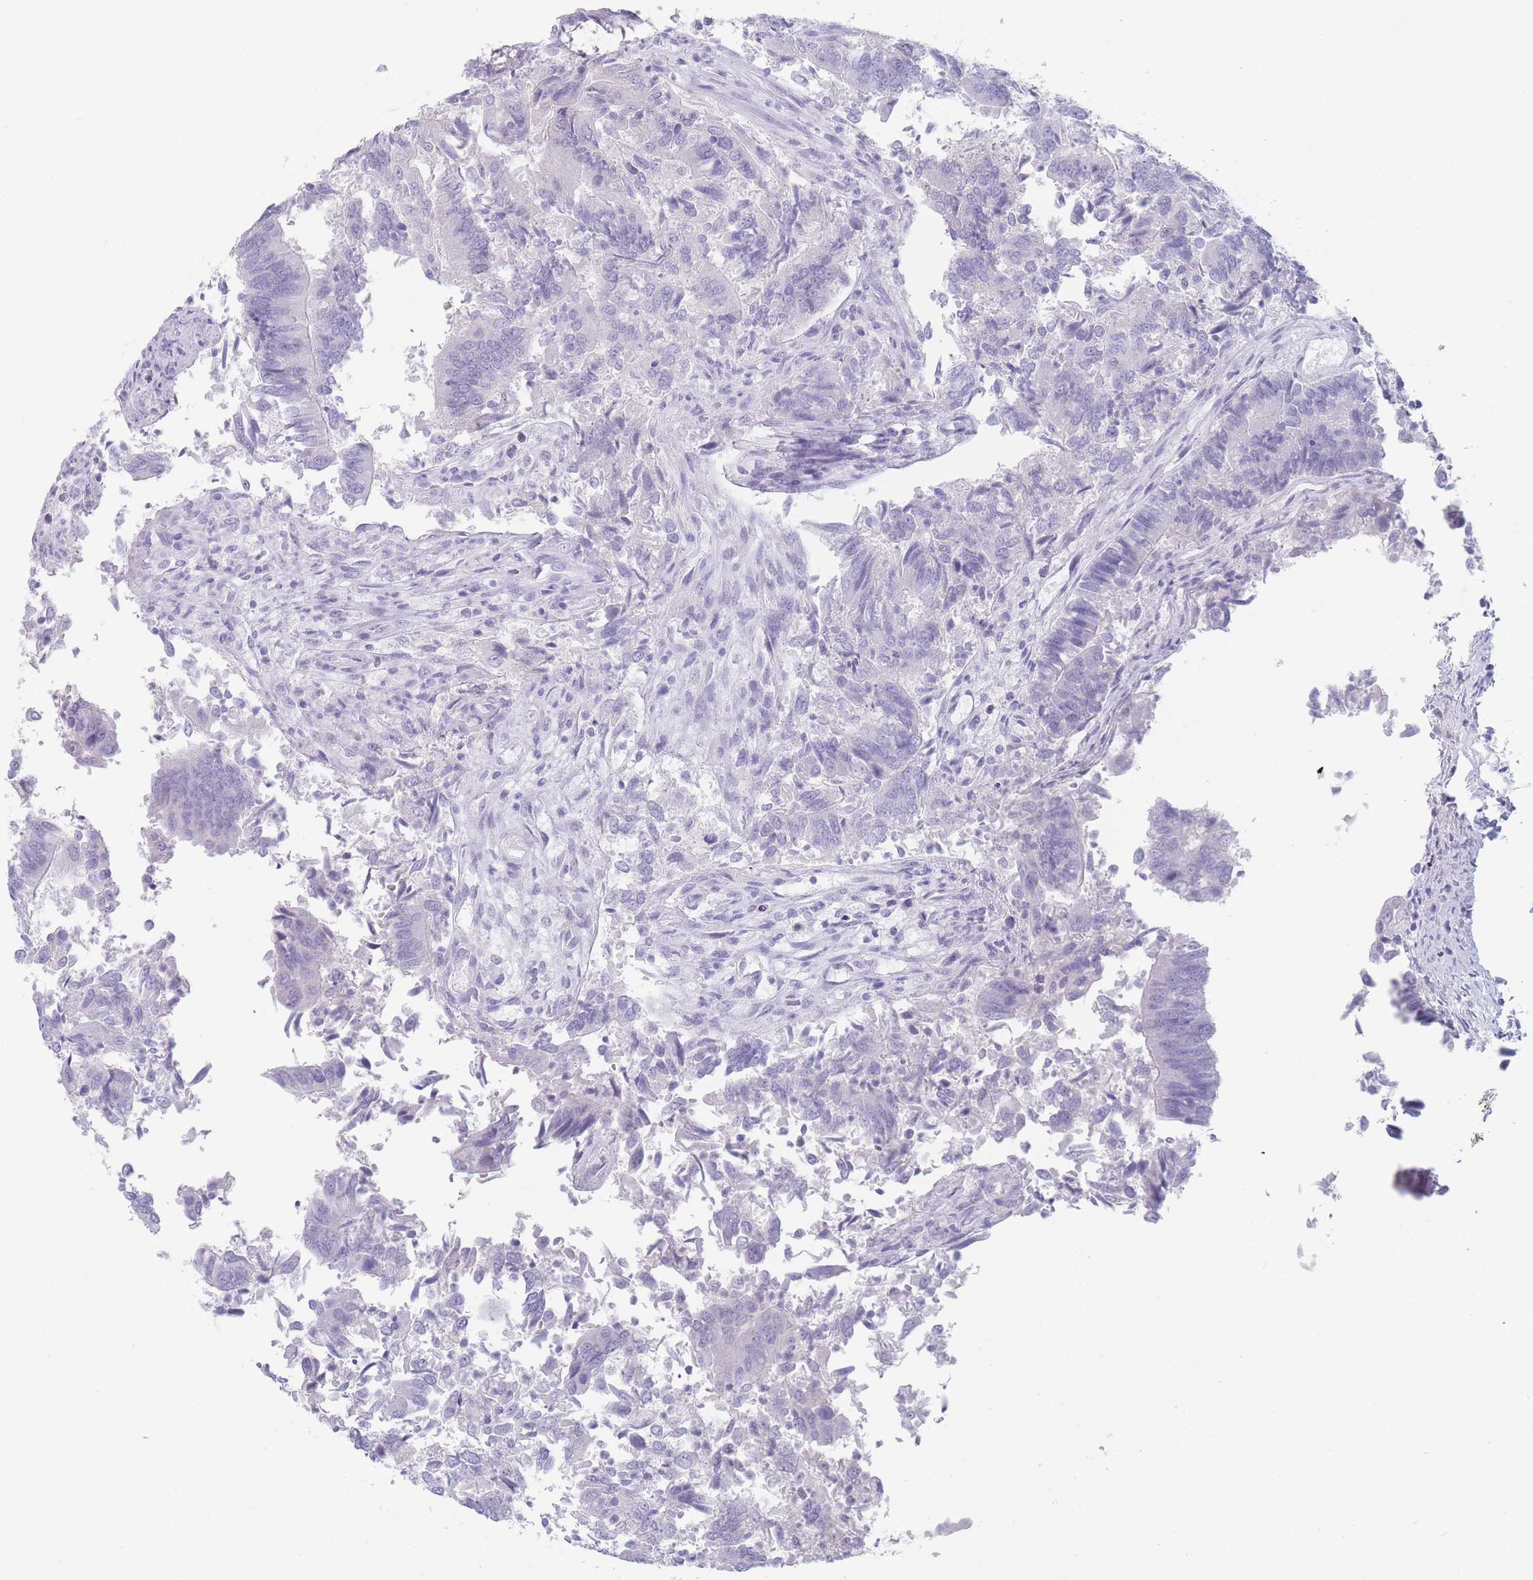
{"staining": {"intensity": "negative", "quantity": "none", "location": "none"}, "tissue": "colorectal cancer", "cell_type": "Tumor cells", "image_type": "cancer", "snomed": [{"axis": "morphology", "description": "Adenocarcinoma, NOS"}, {"axis": "topography", "description": "Colon"}], "caption": "The photomicrograph exhibits no staining of tumor cells in colorectal cancer (adenocarcinoma). The staining was performed using DAB (3,3'-diaminobenzidine) to visualize the protein expression in brown, while the nuclei were stained in blue with hematoxylin (Magnification: 20x).", "gene": "GPR12", "patient": {"sex": "female", "age": 67}}